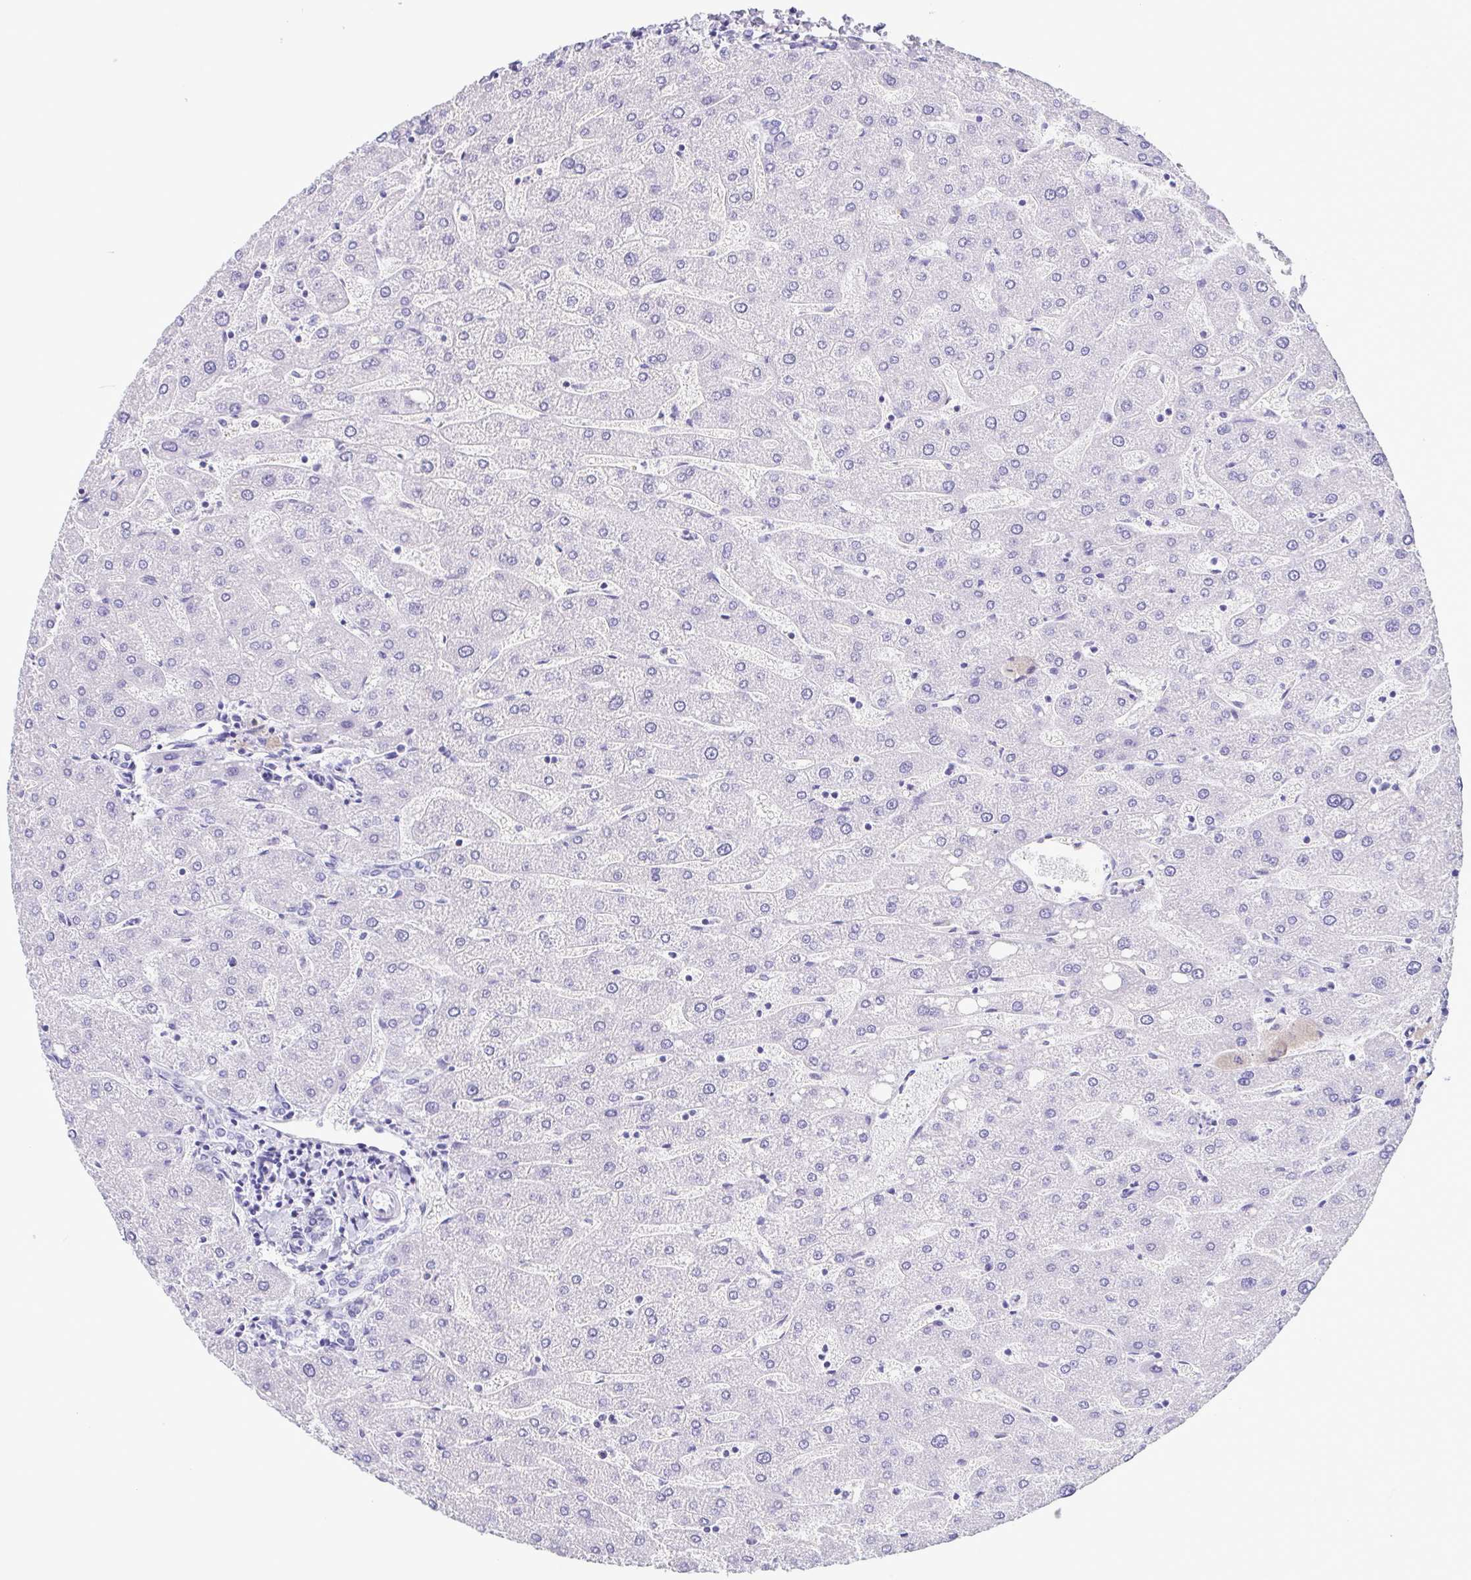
{"staining": {"intensity": "negative", "quantity": "none", "location": "none"}, "tissue": "liver", "cell_type": "Cholangiocytes", "image_type": "normal", "snomed": [{"axis": "morphology", "description": "Normal tissue, NOS"}, {"axis": "topography", "description": "Liver"}], "caption": "Cholangiocytes are negative for protein expression in unremarkable human liver. (DAB immunohistochemistry (IHC), high magnification).", "gene": "OVGP1", "patient": {"sex": "male", "age": 67}}